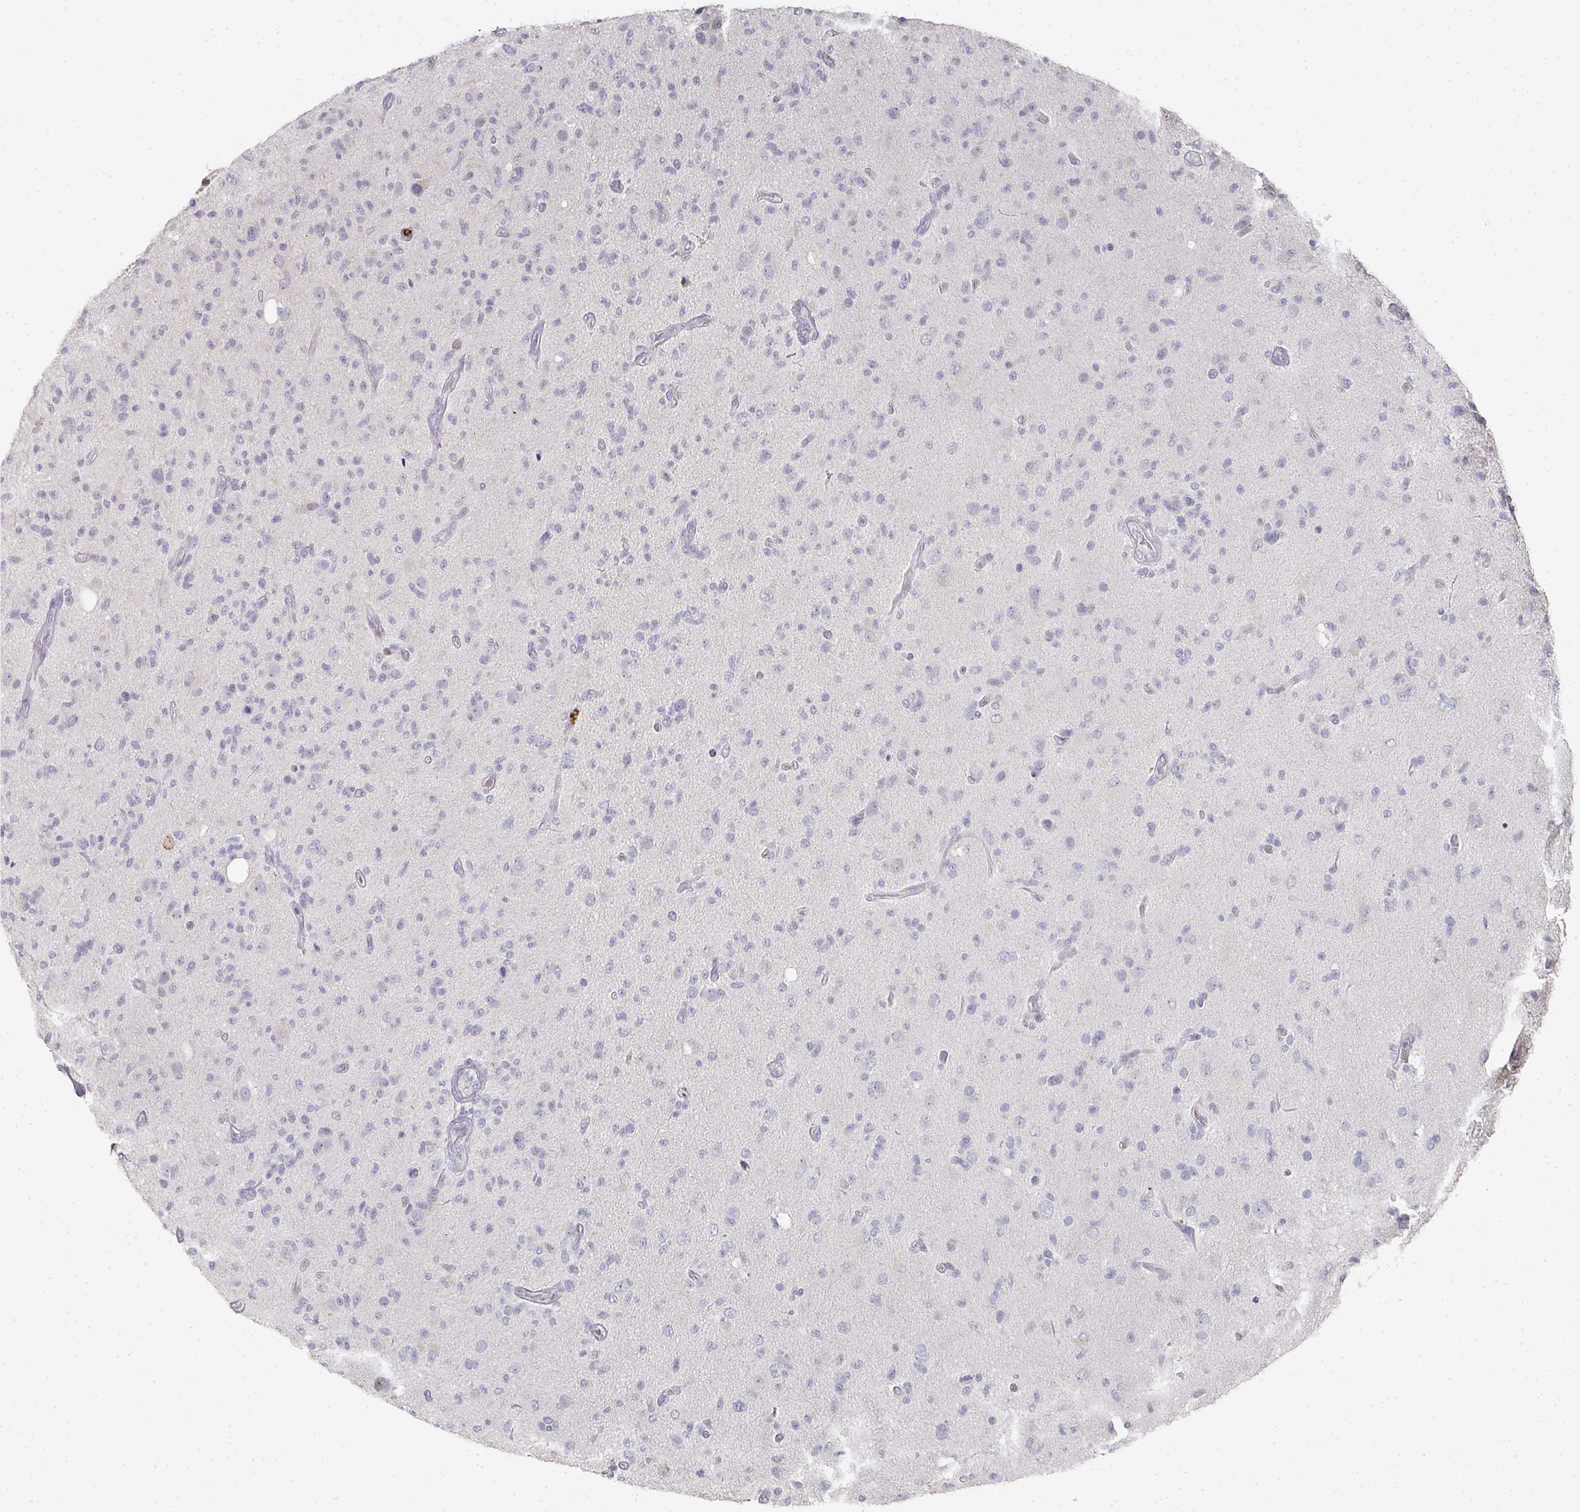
{"staining": {"intensity": "negative", "quantity": "none", "location": "none"}, "tissue": "glioma", "cell_type": "Tumor cells", "image_type": "cancer", "snomed": [{"axis": "morphology", "description": "Glioma, malignant, High grade"}, {"axis": "topography", "description": "Brain"}], "caption": "DAB immunohistochemical staining of human high-grade glioma (malignant) reveals no significant positivity in tumor cells. (DAB immunohistochemistry (IHC), high magnification).", "gene": "CAMP", "patient": {"sex": "female", "age": 67}}